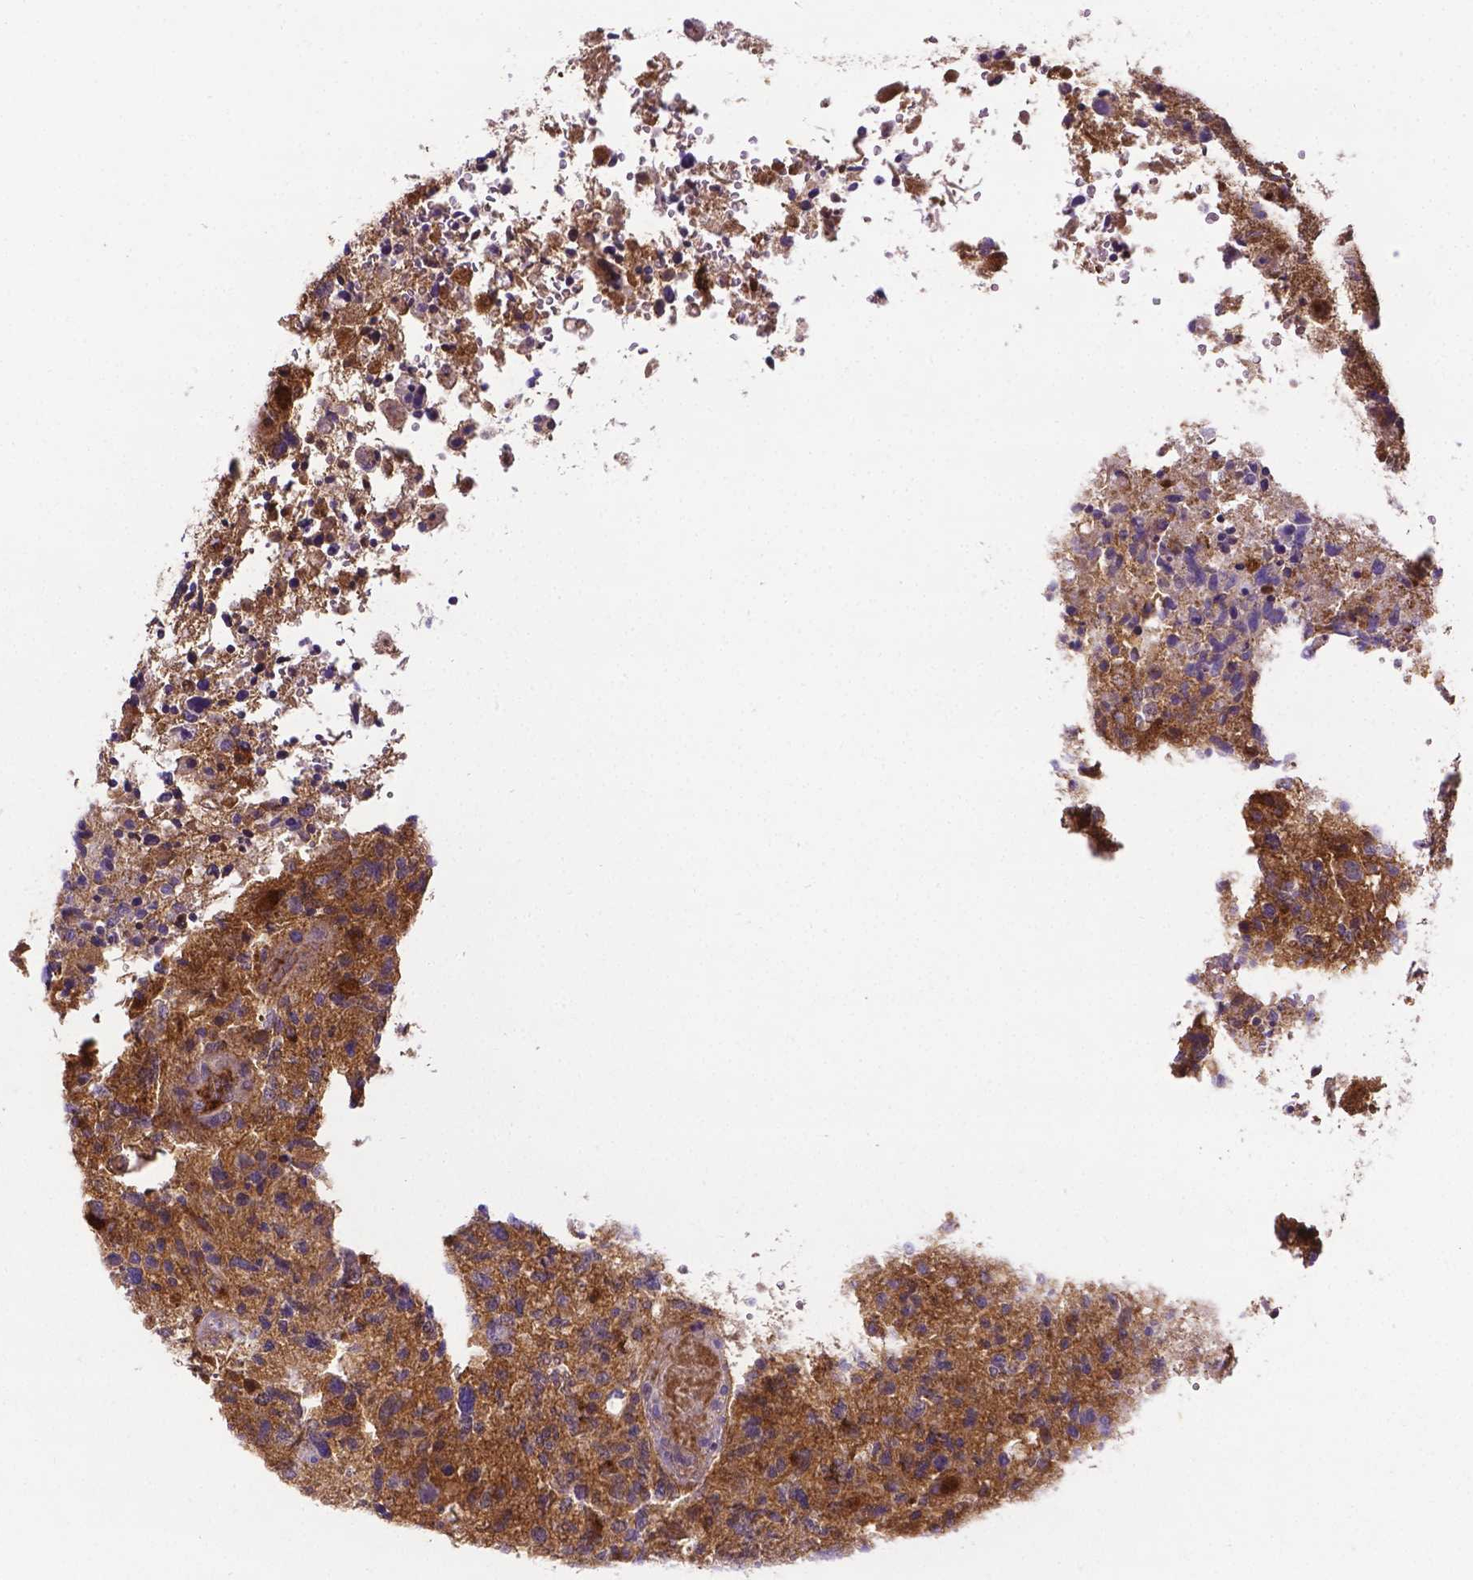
{"staining": {"intensity": "weak", "quantity": "25%-75%", "location": "cytoplasmic/membranous"}, "tissue": "glioma", "cell_type": "Tumor cells", "image_type": "cancer", "snomed": [{"axis": "morphology", "description": "Glioma, malignant, High grade"}, {"axis": "topography", "description": "Brain"}], "caption": "An immunohistochemistry image of neoplastic tissue is shown. Protein staining in brown labels weak cytoplasmic/membranous positivity in glioma within tumor cells.", "gene": "APOE", "patient": {"sex": "female", "age": 71}}